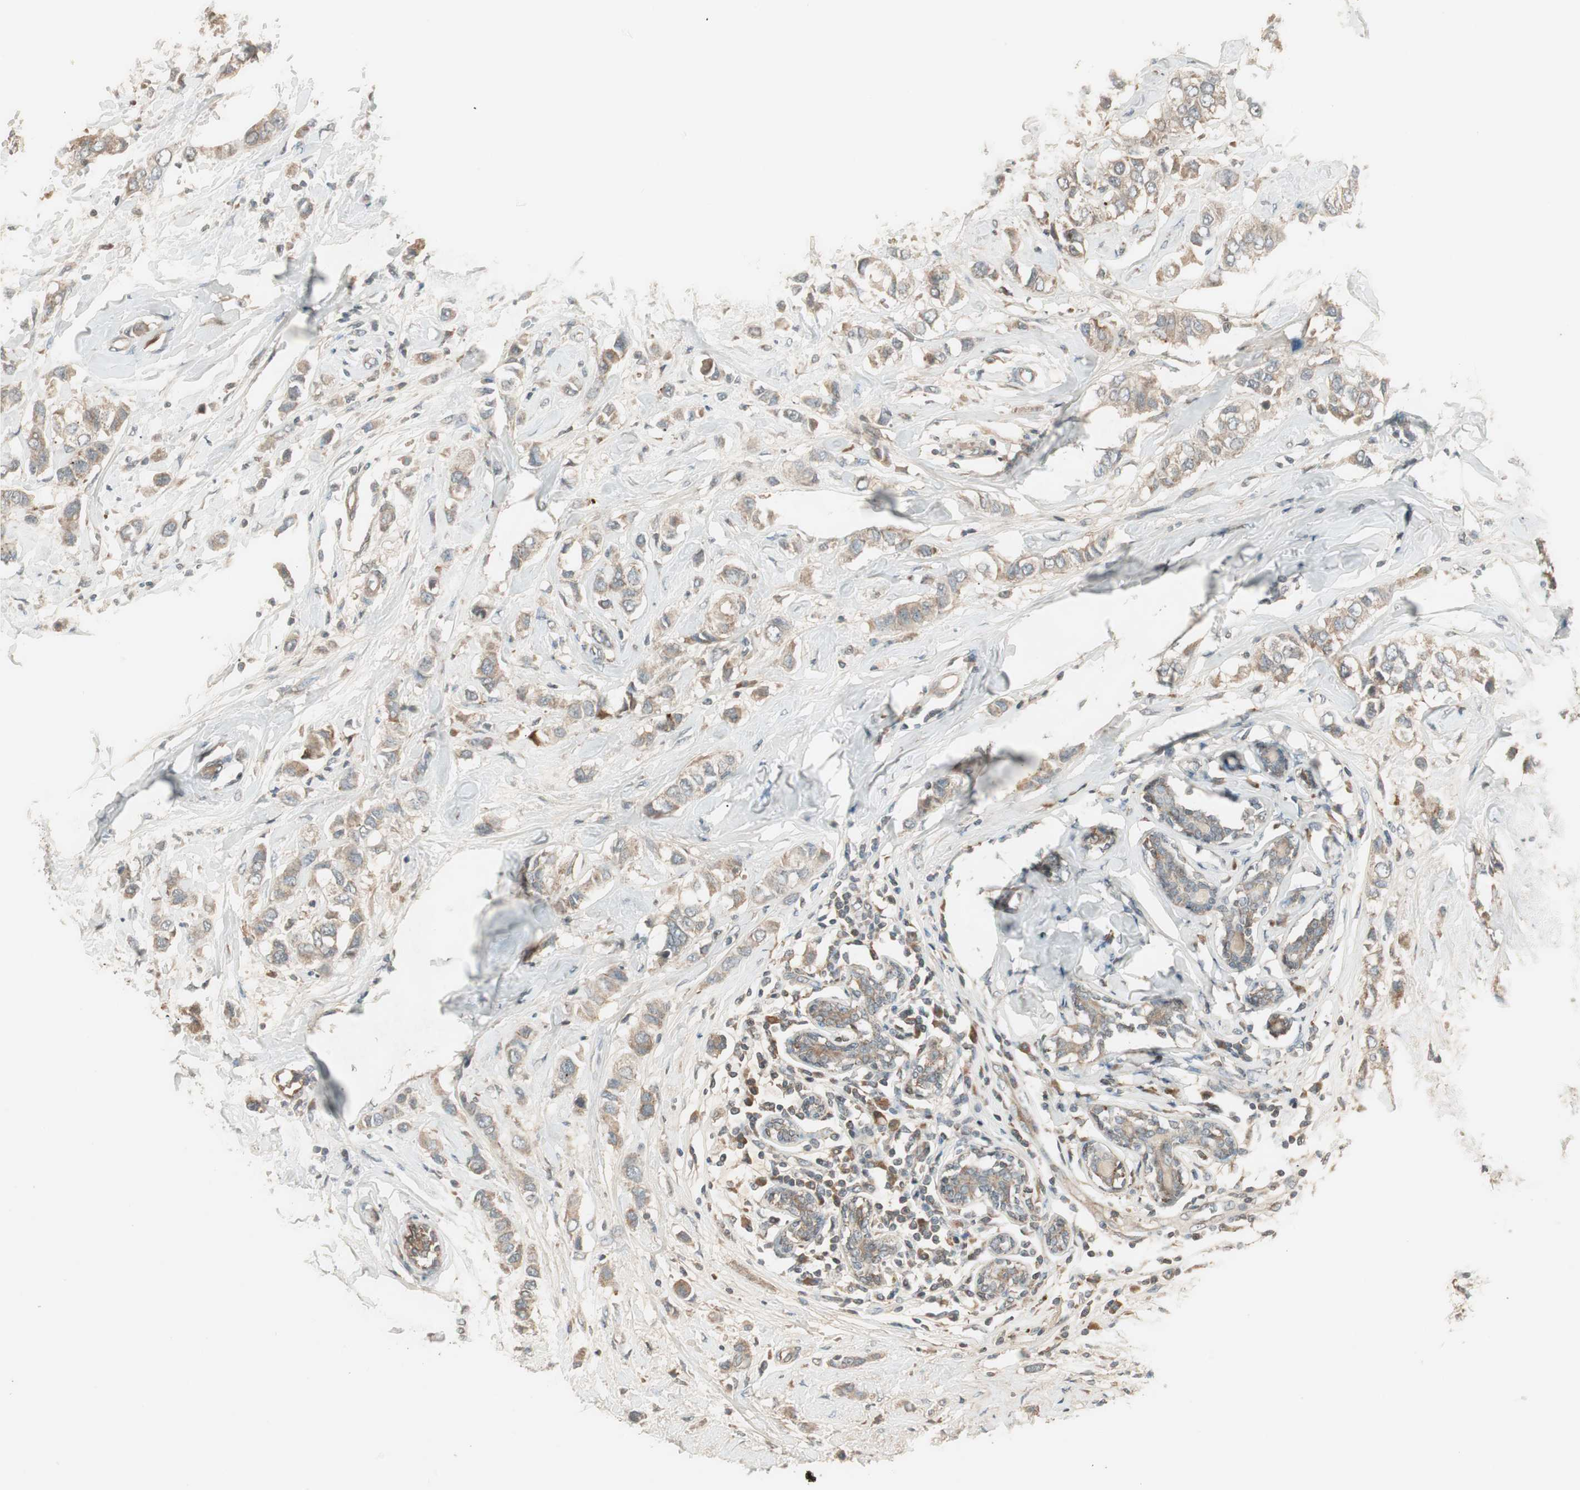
{"staining": {"intensity": "negative", "quantity": "none", "location": "none"}, "tissue": "breast cancer", "cell_type": "Tumor cells", "image_type": "cancer", "snomed": [{"axis": "morphology", "description": "Duct carcinoma"}, {"axis": "topography", "description": "Breast"}], "caption": "A high-resolution histopathology image shows immunohistochemistry staining of breast cancer, which exhibits no significant expression in tumor cells. (Stains: DAB (3,3'-diaminobenzidine) immunohistochemistry (IHC) with hematoxylin counter stain, Microscopy: brightfield microscopy at high magnification).", "gene": "SFRP1", "patient": {"sex": "female", "age": 50}}